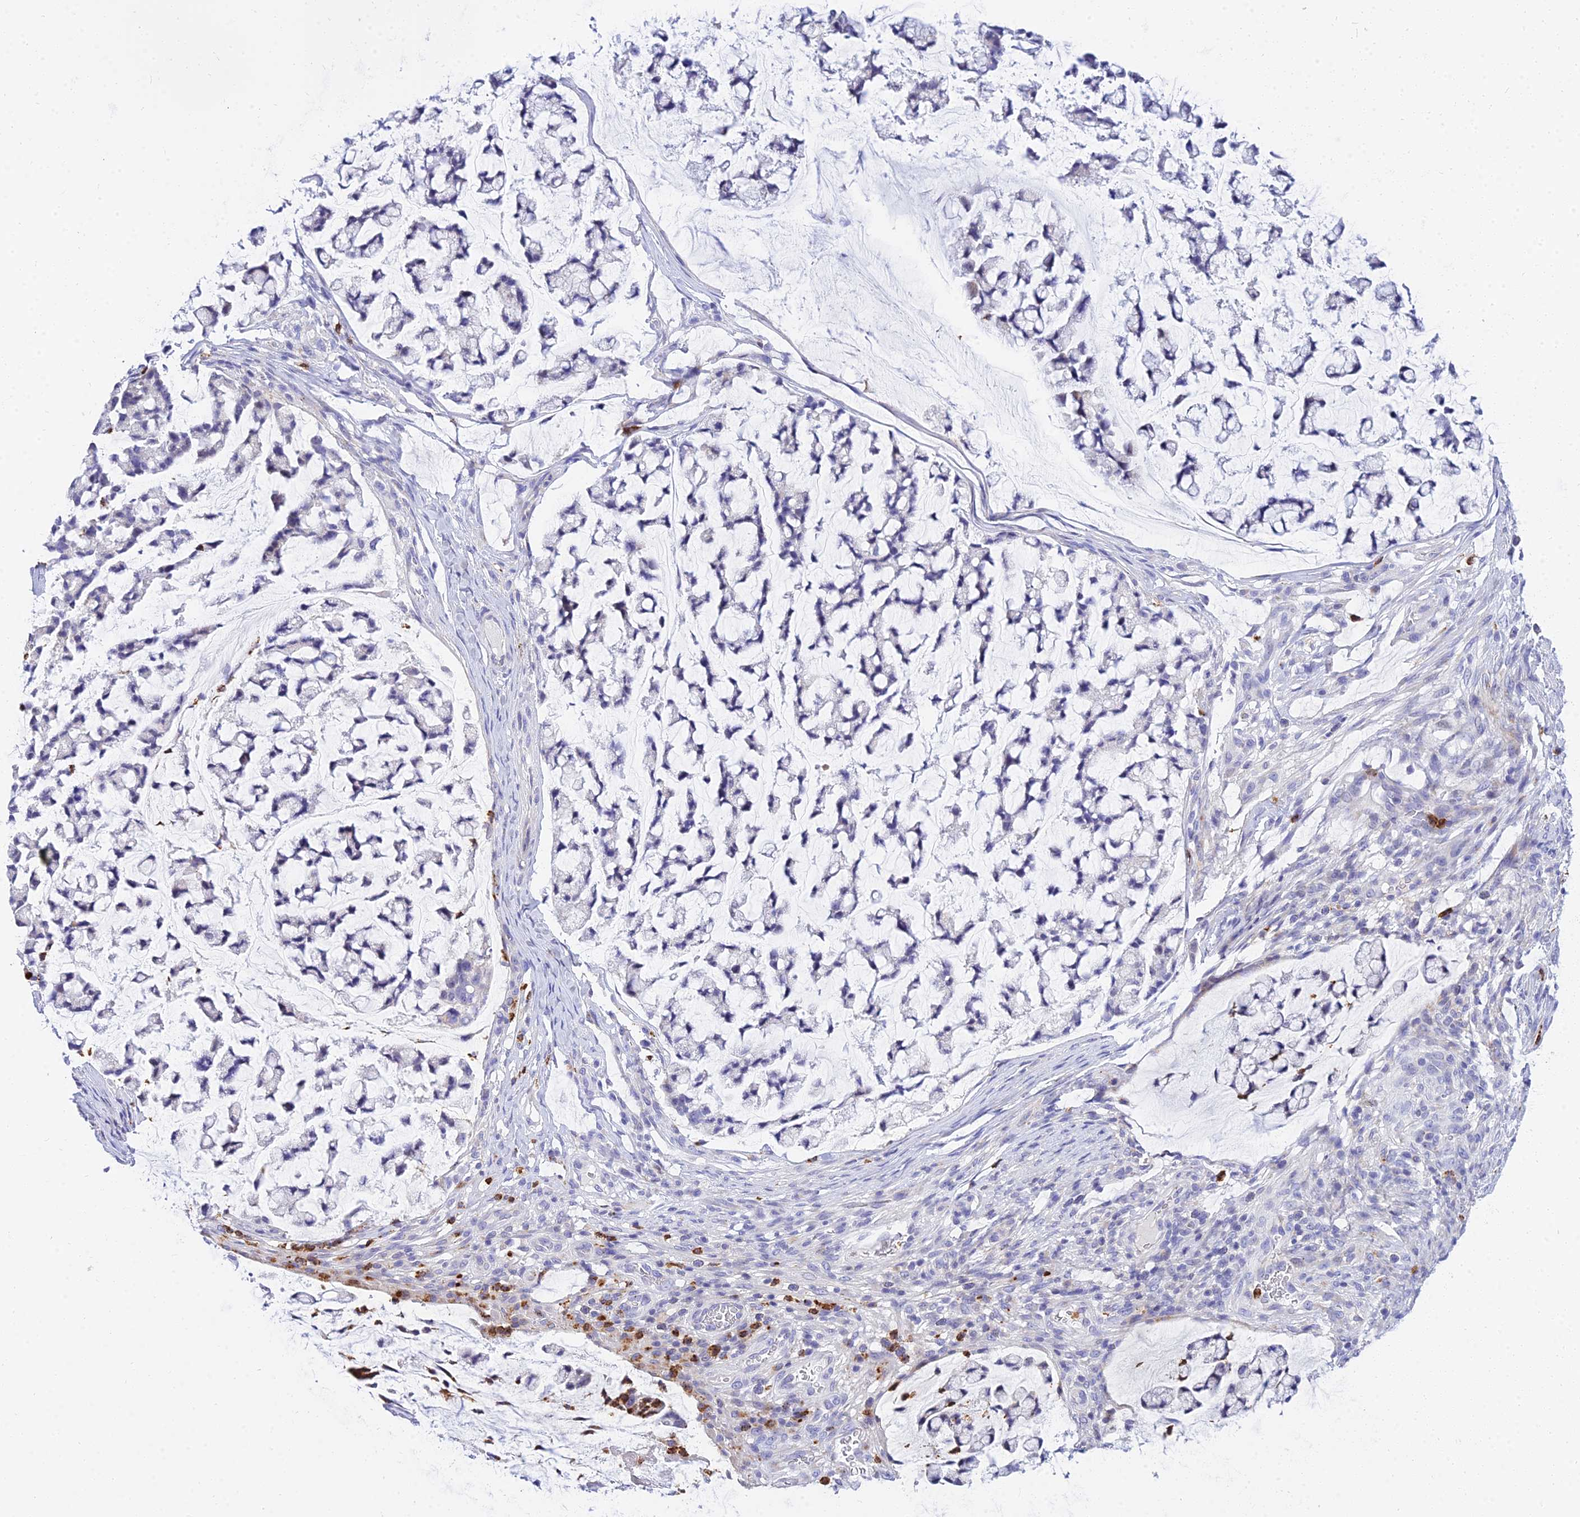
{"staining": {"intensity": "negative", "quantity": "none", "location": "none"}, "tissue": "stomach cancer", "cell_type": "Tumor cells", "image_type": "cancer", "snomed": [{"axis": "morphology", "description": "Adenocarcinoma, NOS"}, {"axis": "topography", "description": "Stomach, lower"}], "caption": "Stomach adenocarcinoma was stained to show a protein in brown. There is no significant expression in tumor cells.", "gene": "VWC2L", "patient": {"sex": "male", "age": 67}}